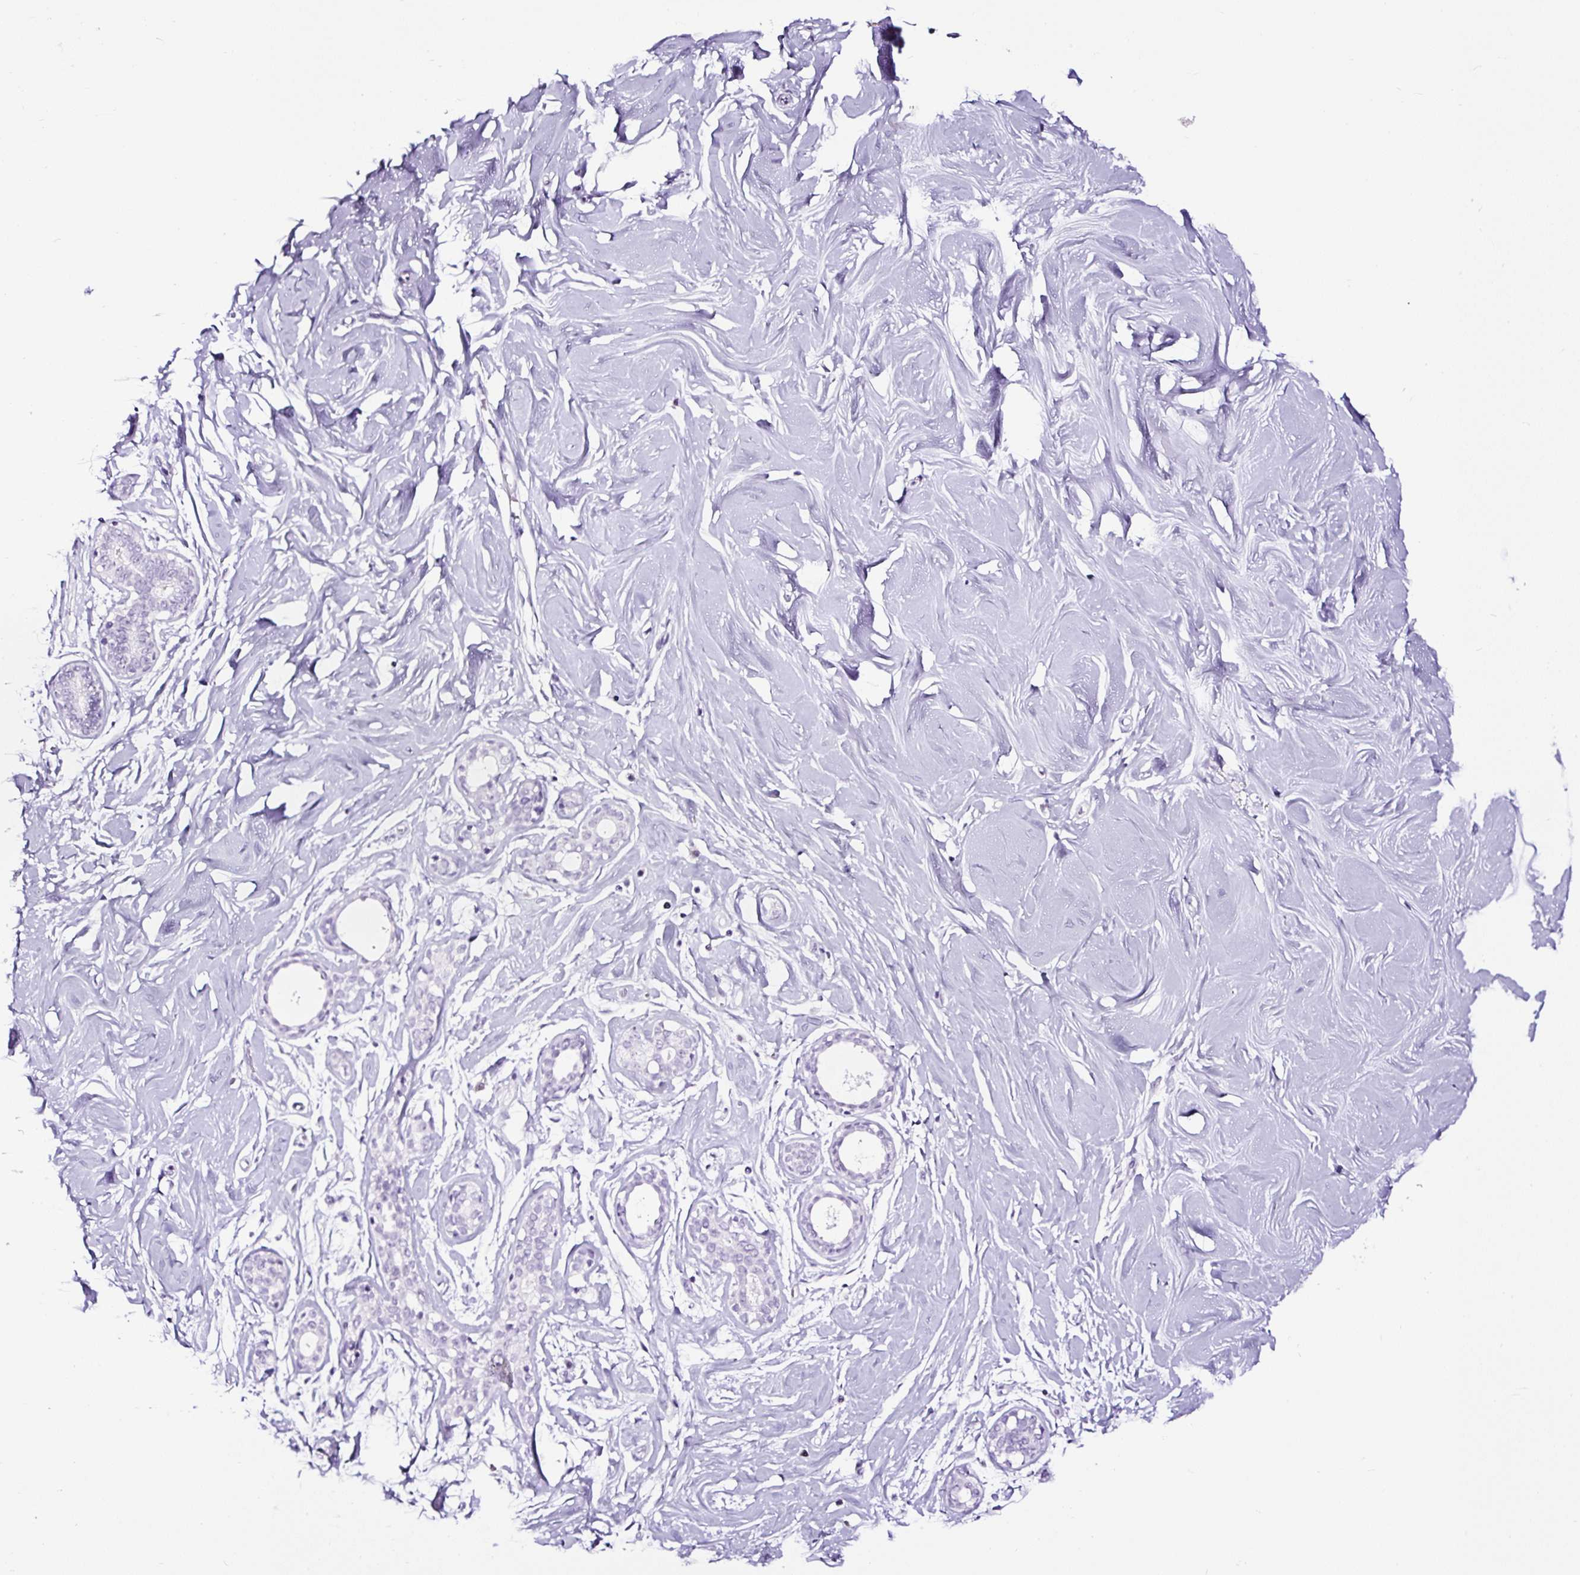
{"staining": {"intensity": "negative", "quantity": "none", "location": "none"}, "tissue": "breast", "cell_type": "Adipocytes", "image_type": "normal", "snomed": [{"axis": "morphology", "description": "Normal tissue, NOS"}, {"axis": "topography", "description": "Breast"}], "caption": "Immunohistochemical staining of benign human breast displays no significant expression in adipocytes. (DAB immunohistochemistry (IHC) with hematoxylin counter stain).", "gene": "NPHS2", "patient": {"sex": "female", "age": 27}}